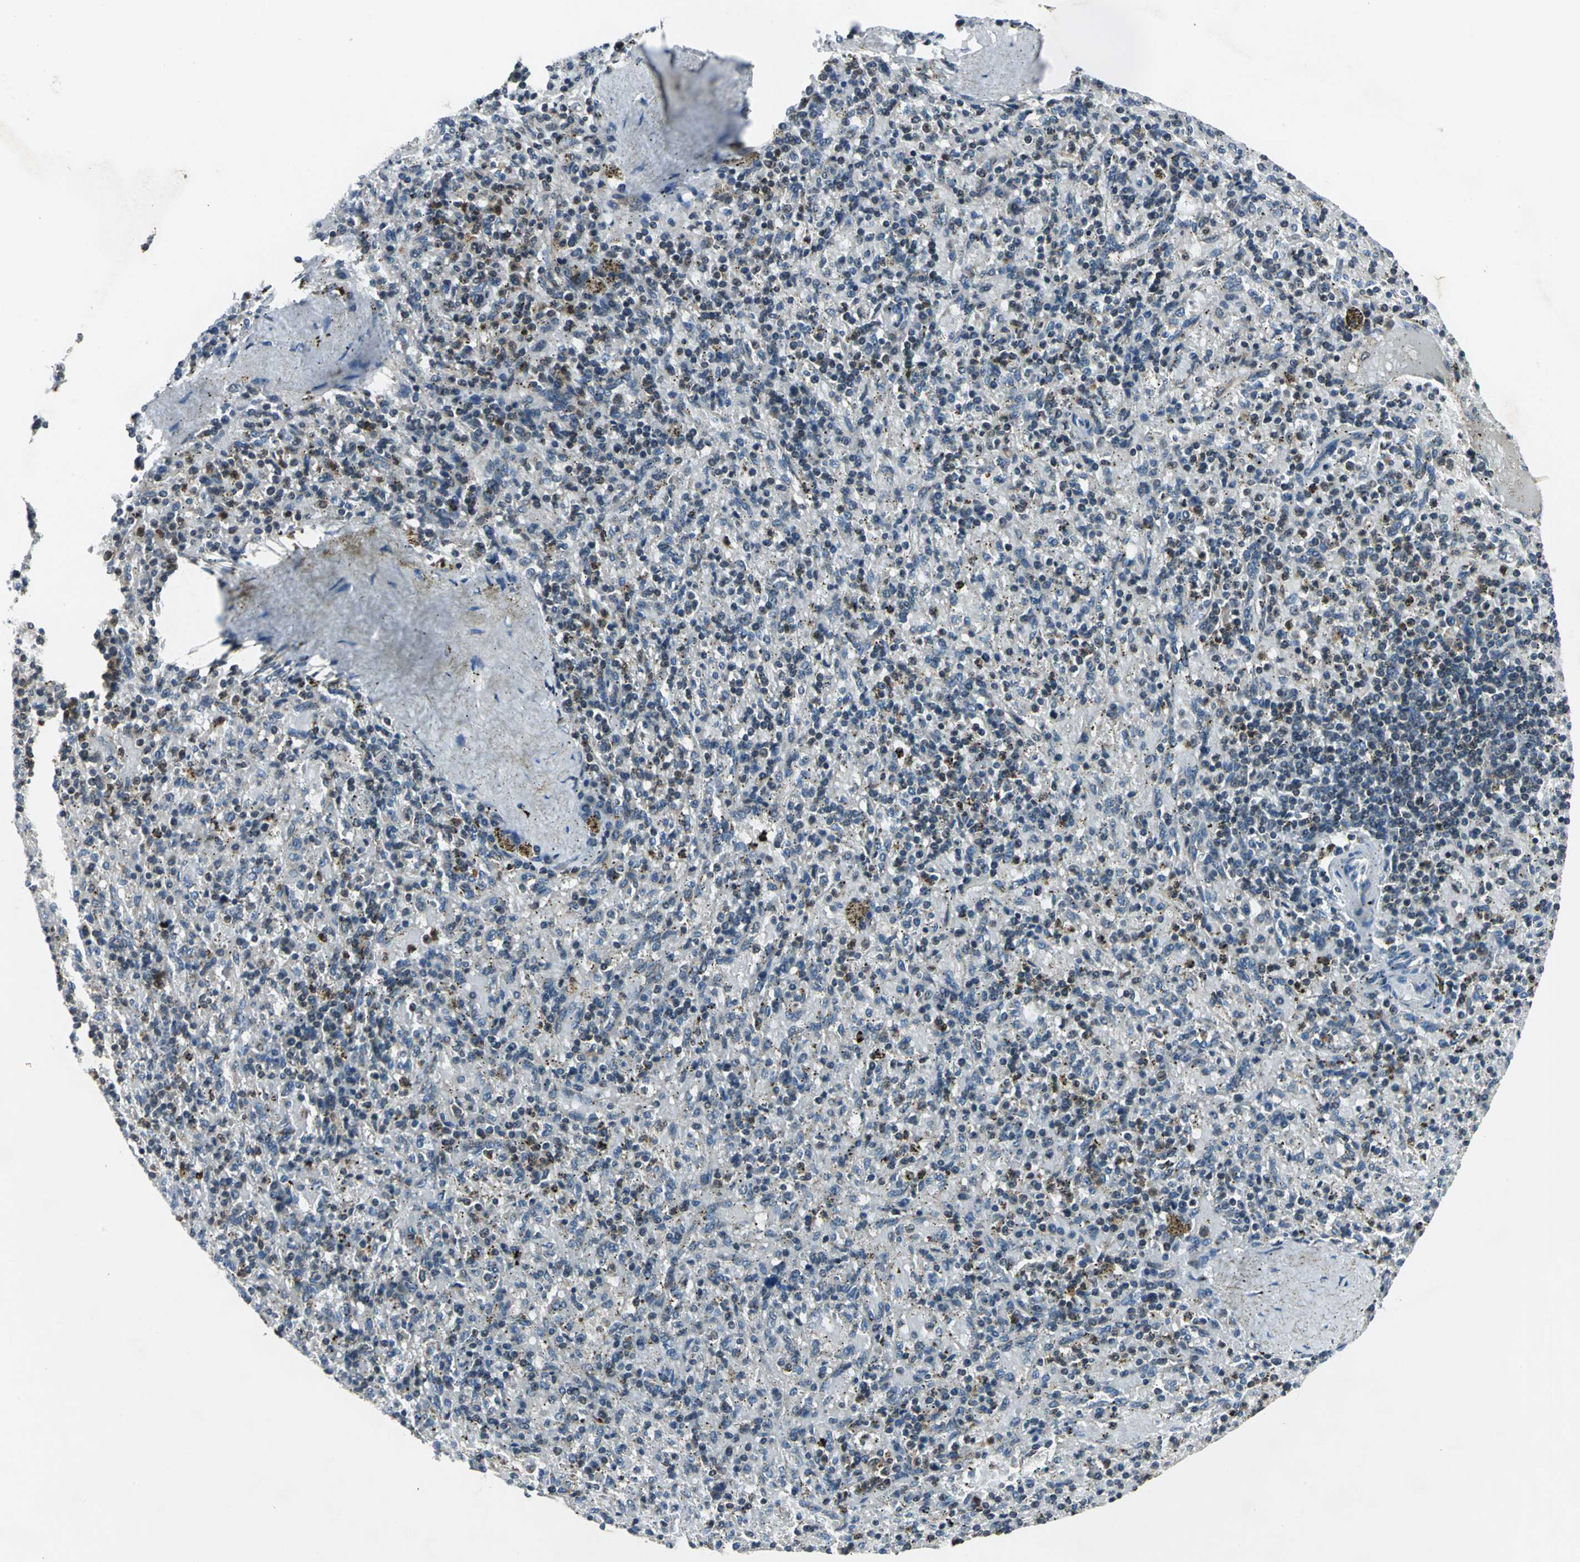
{"staining": {"intensity": "strong", "quantity": "<25%", "location": "cytoplasmic/membranous"}, "tissue": "spleen", "cell_type": "Cells in red pulp", "image_type": "normal", "snomed": [{"axis": "morphology", "description": "Normal tissue, NOS"}, {"axis": "topography", "description": "Spleen"}], "caption": "The micrograph shows staining of benign spleen, revealing strong cytoplasmic/membranous protein expression (brown color) within cells in red pulp. (DAB (3,3'-diaminobenzidine) = brown stain, brightfield microscopy at high magnification).", "gene": "USP40", "patient": {"sex": "female", "age": 43}}